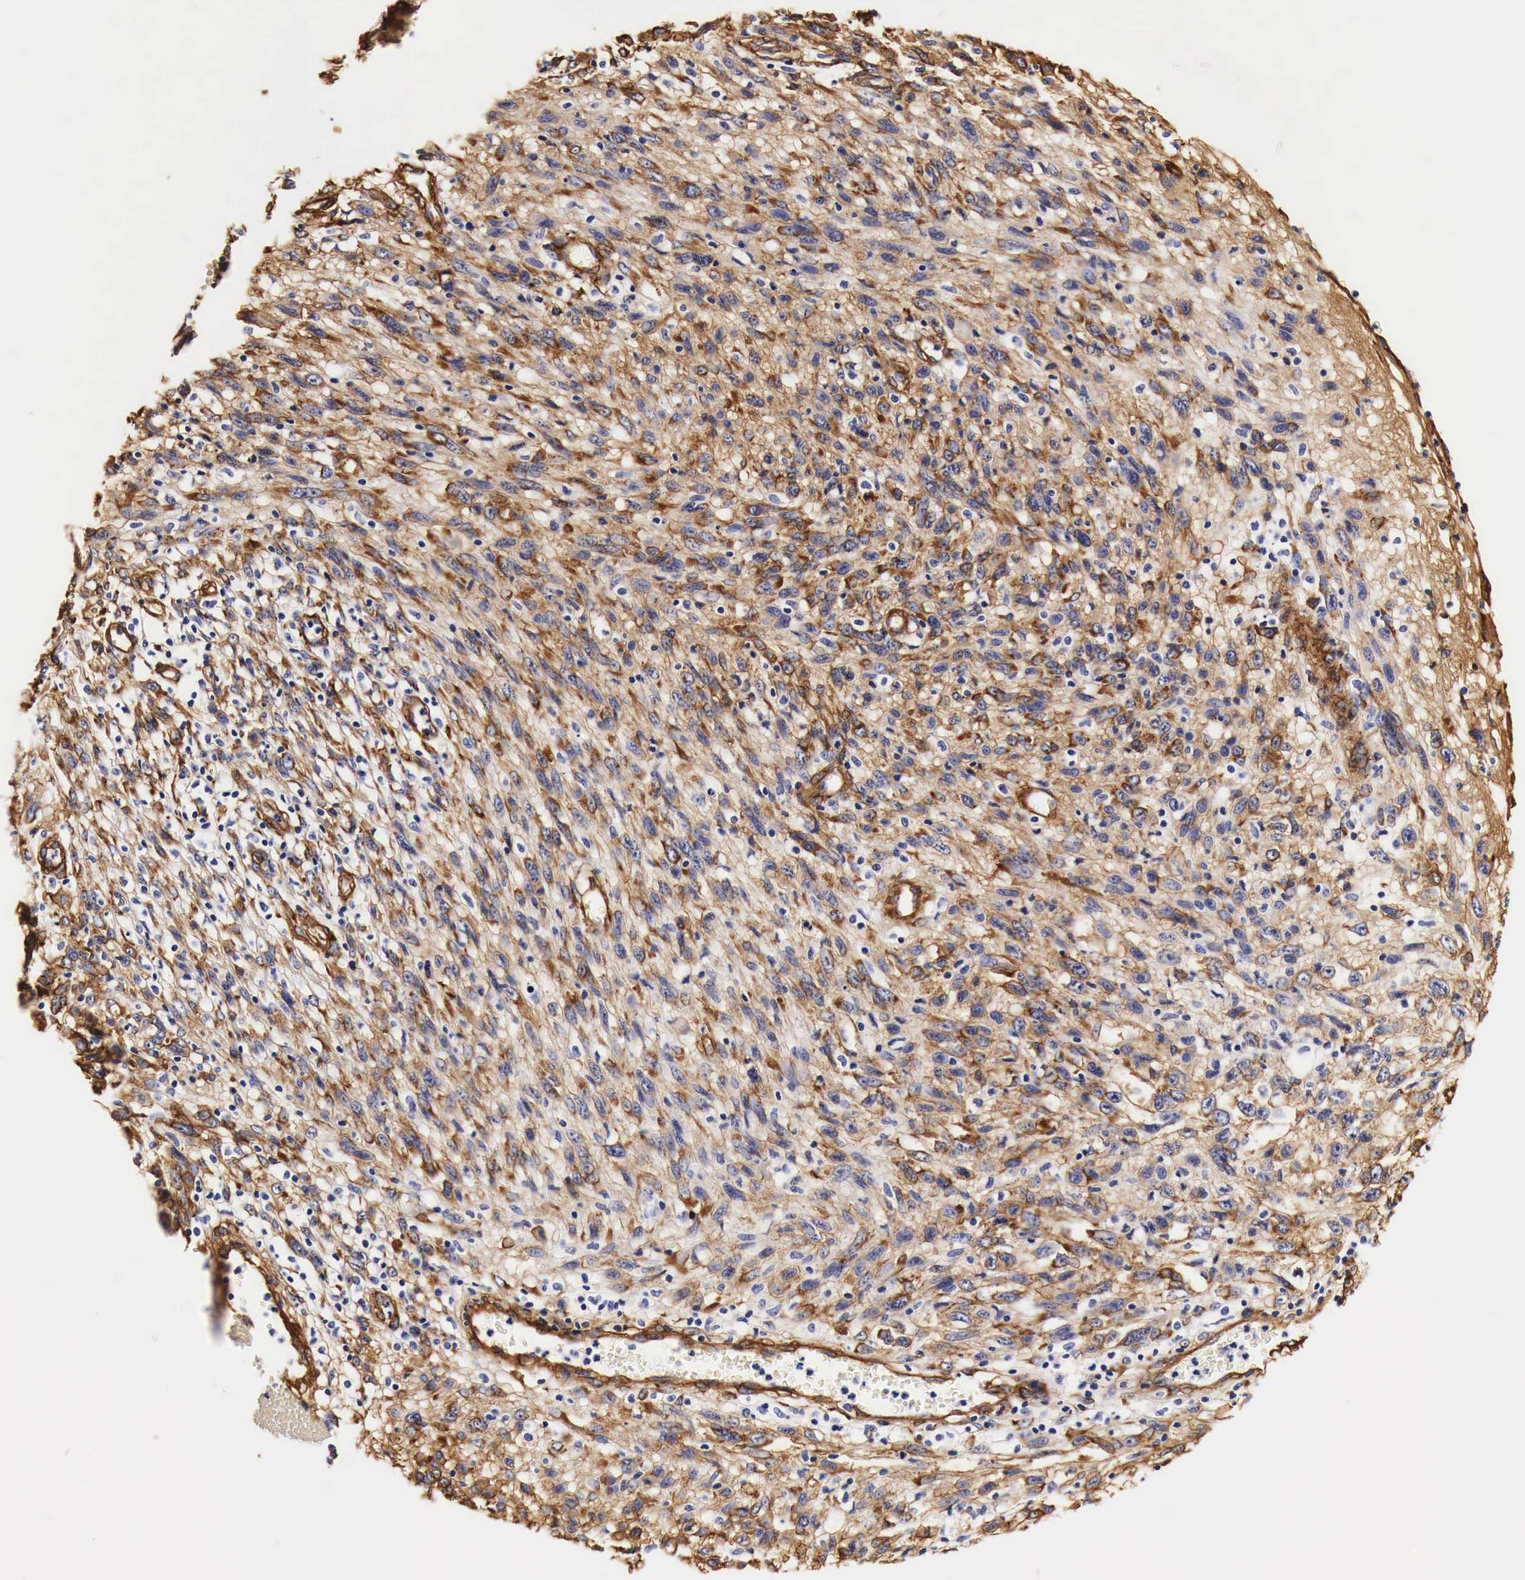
{"staining": {"intensity": "strong", "quantity": ">75%", "location": "cytoplasmic/membranous"}, "tissue": "melanoma", "cell_type": "Tumor cells", "image_type": "cancer", "snomed": [{"axis": "morphology", "description": "Malignant melanoma, NOS"}, {"axis": "topography", "description": "Skin"}], "caption": "Protein analysis of melanoma tissue demonstrates strong cytoplasmic/membranous positivity in about >75% of tumor cells.", "gene": "LAMB2", "patient": {"sex": "male", "age": 51}}